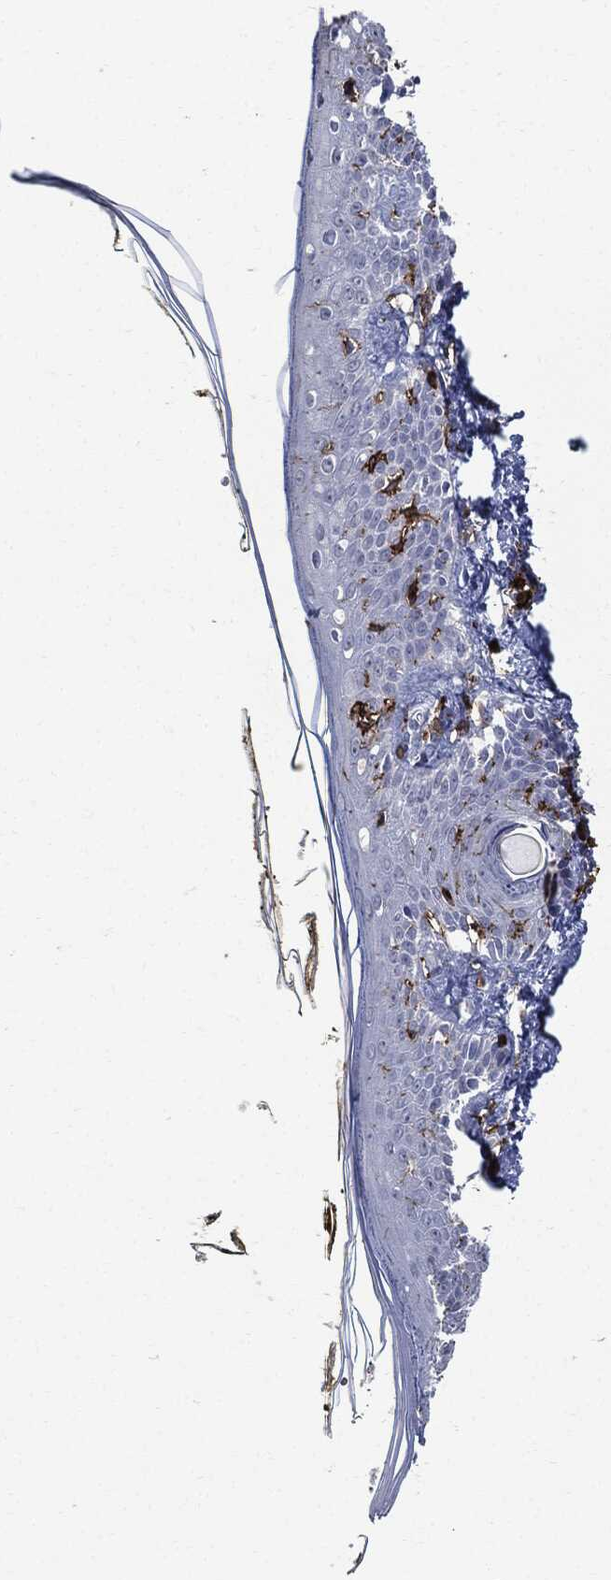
{"staining": {"intensity": "negative", "quantity": "none", "location": "none"}, "tissue": "skin", "cell_type": "Fibroblasts", "image_type": "normal", "snomed": [{"axis": "morphology", "description": "Normal tissue, NOS"}, {"axis": "topography", "description": "Skin"}], "caption": "This is an IHC image of normal human skin. There is no staining in fibroblasts.", "gene": "PTPRC", "patient": {"sex": "male", "age": 76}}